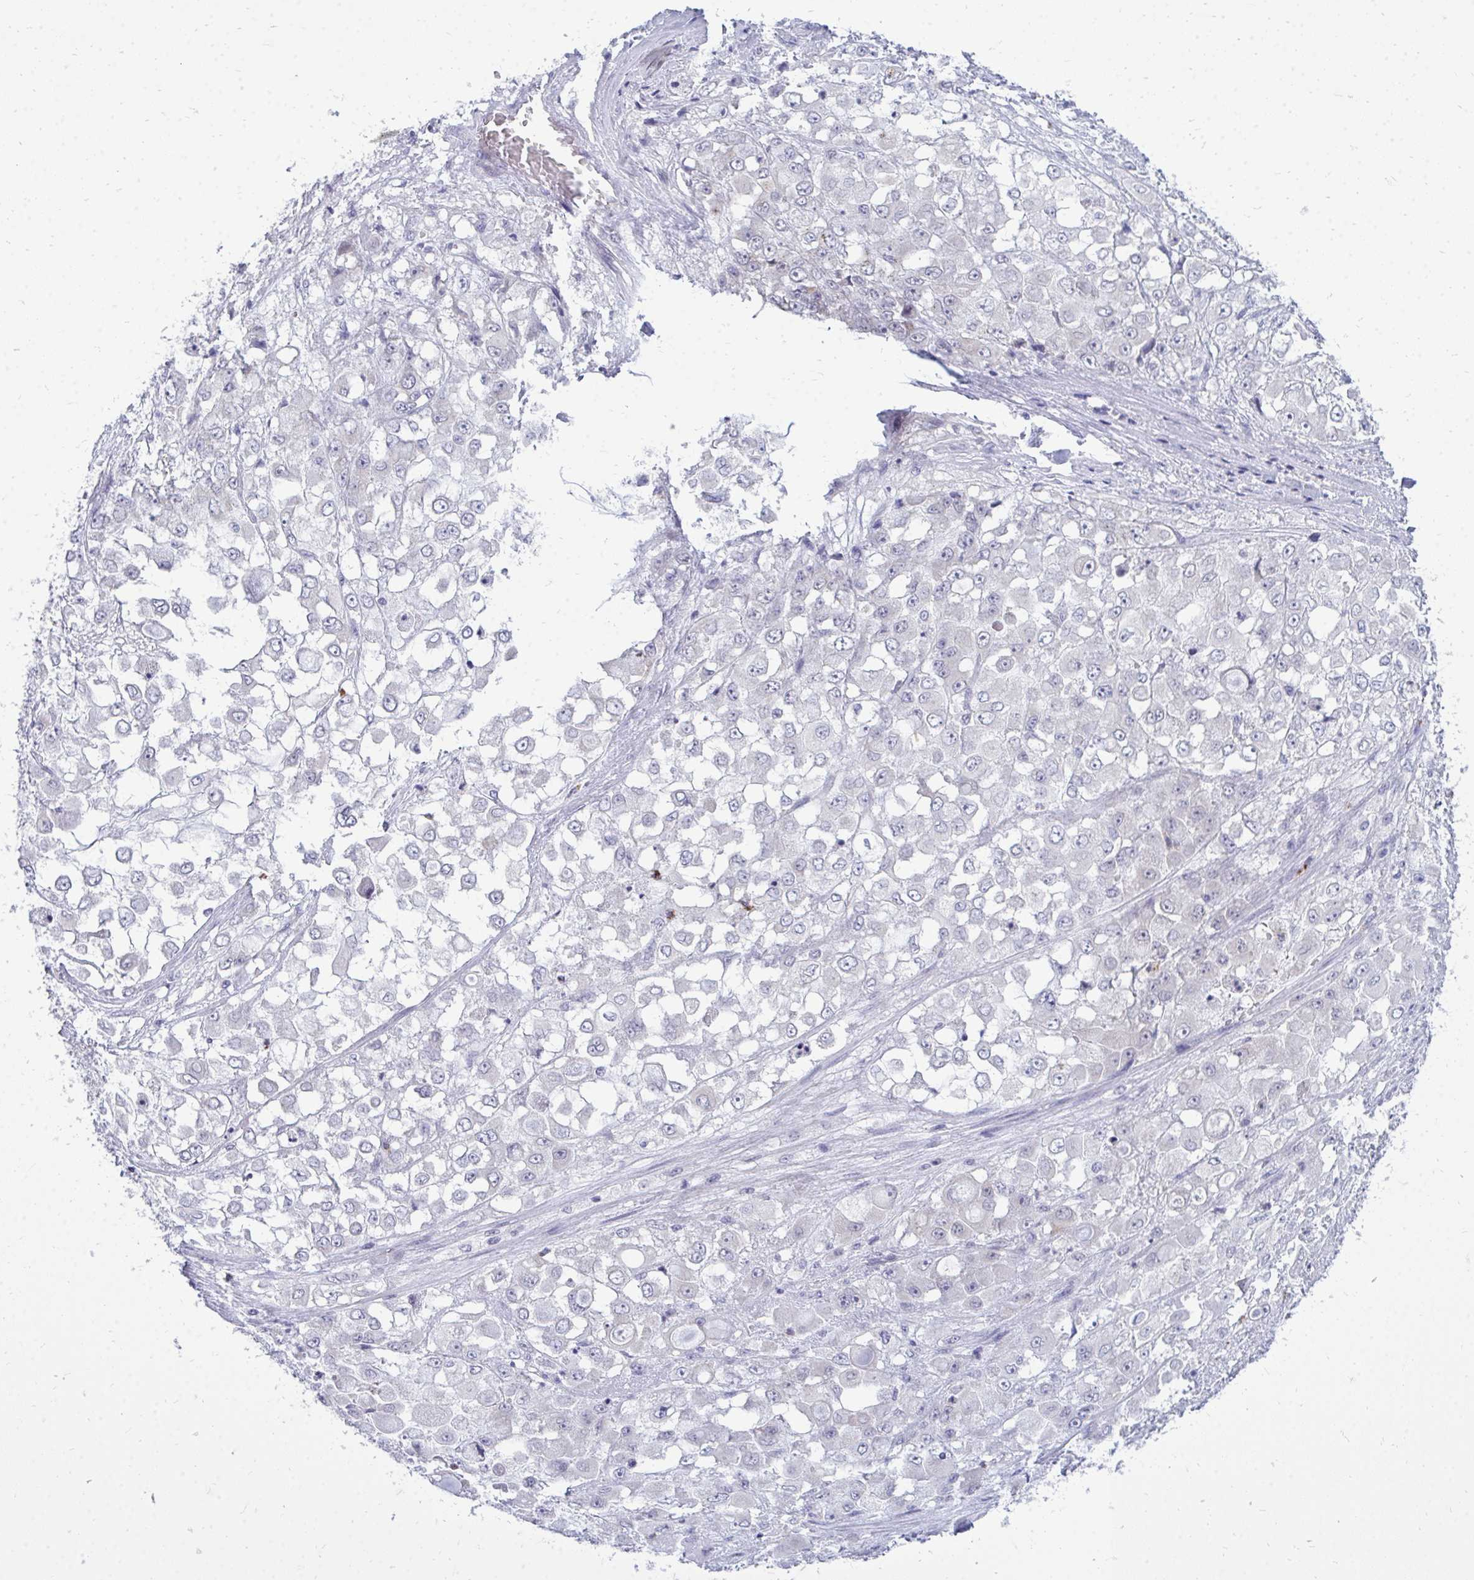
{"staining": {"intensity": "negative", "quantity": "none", "location": "none"}, "tissue": "stomach cancer", "cell_type": "Tumor cells", "image_type": "cancer", "snomed": [{"axis": "morphology", "description": "Adenocarcinoma, NOS"}, {"axis": "topography", "description": "Stomach"}], "caption": "This is an IHC histopathology image of stomach adenocarcinoma. There is no expression in tumor cells.", "gene": "ACSL5", "patient": {"sex": "female", "age": 76}}